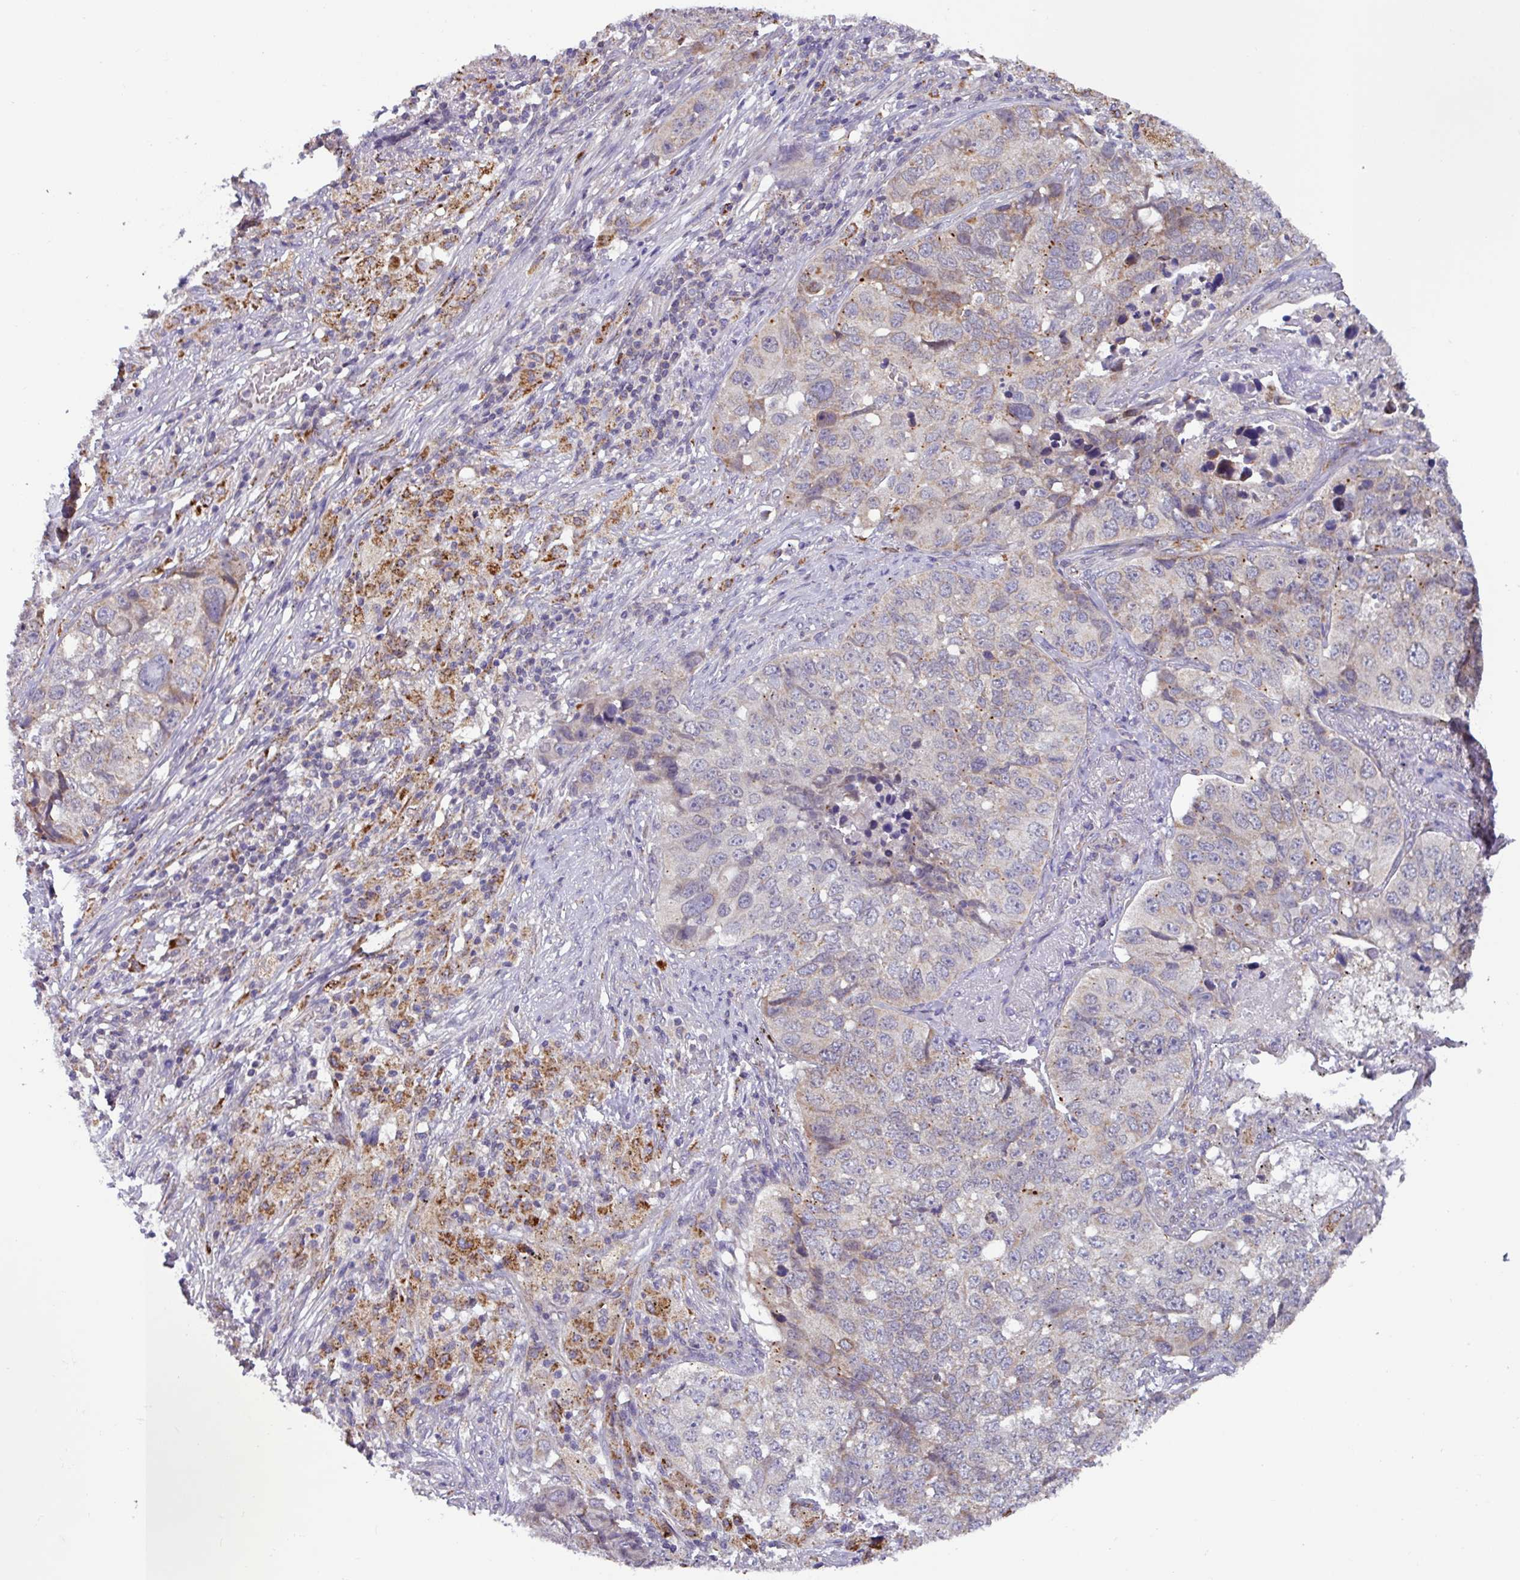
{"staining": {"intensity": "weak", "quantity": "<25%", "location": "cytoplasmic/membranous"}, "tissue": "lung cancer", "cell_type": "Tumor cells", "image_type": "cancer", "snomed": [{"axis": "morphology", "description": "Squamous cell carcinoma, NOS"}, {"axis": "topography", "description": "Lung"}], "caption": "Lung cancer (squamous cell carcinoma) stained for a protein using immunohistochemistry reveals no positivity tumor cells.", "gene": "AKIRIN1", "patient": {"sex": "male", "age": 60}}